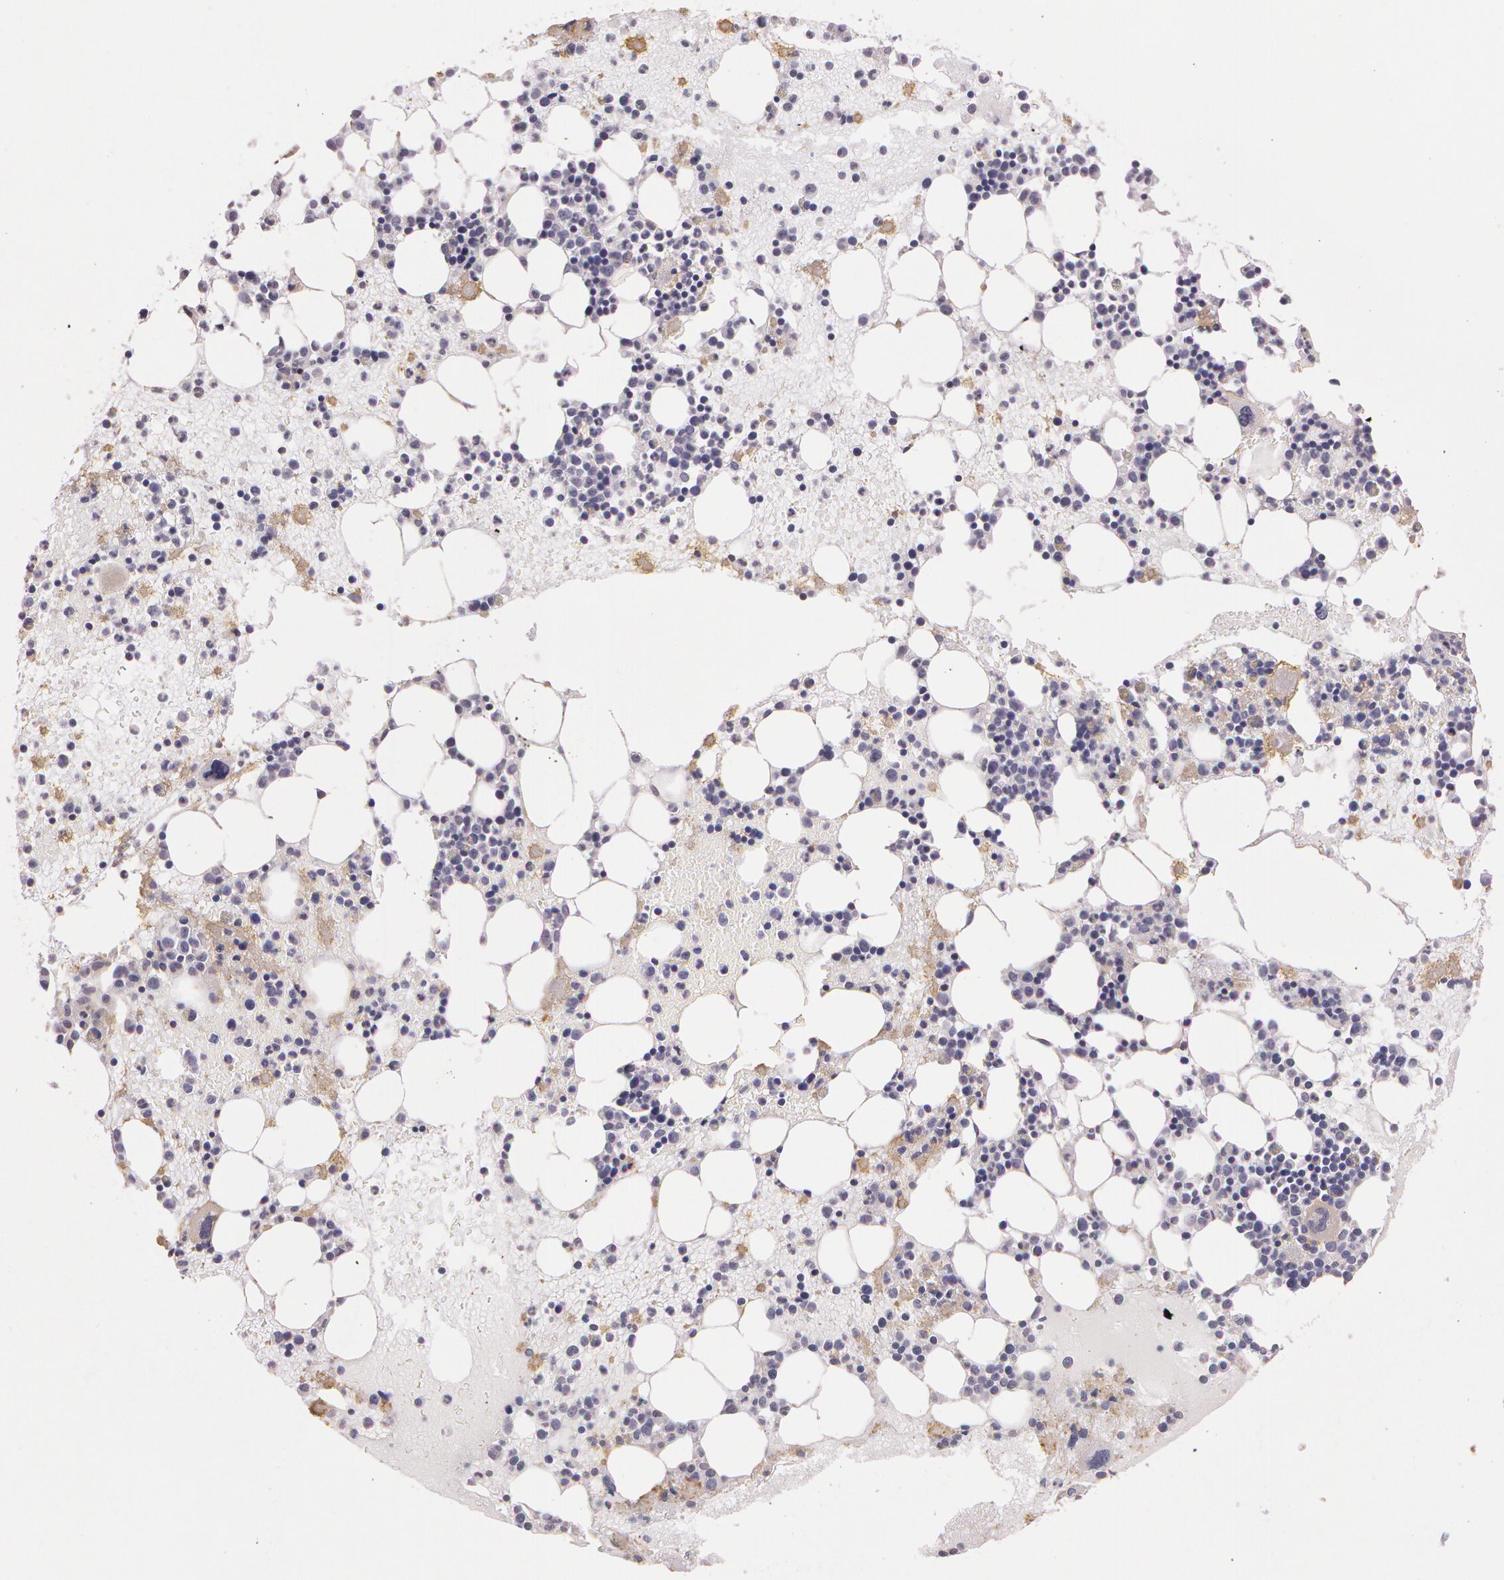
{"staining": {"intensity": "negative", "quantity": "none", "location": "none"}, "tissue": "bone marrow", "cell_type": "Hematopoietic cells", "image_type": "normal", "snomed": [{"axis": "morphology", "description": "Normal tissue, NOS"}, {"axis": "topography", "description": "Bone marrow"}], "caption": "Immunohistochemistry (IHC) image of normal bone marrow: bone marrow stained with DAB (3,3'-diaminobenzidine) reveals no significant protein staining in hematopoietic cells.", "gene": "G2E3", "patient": {"sex": "male", "age": 15}}